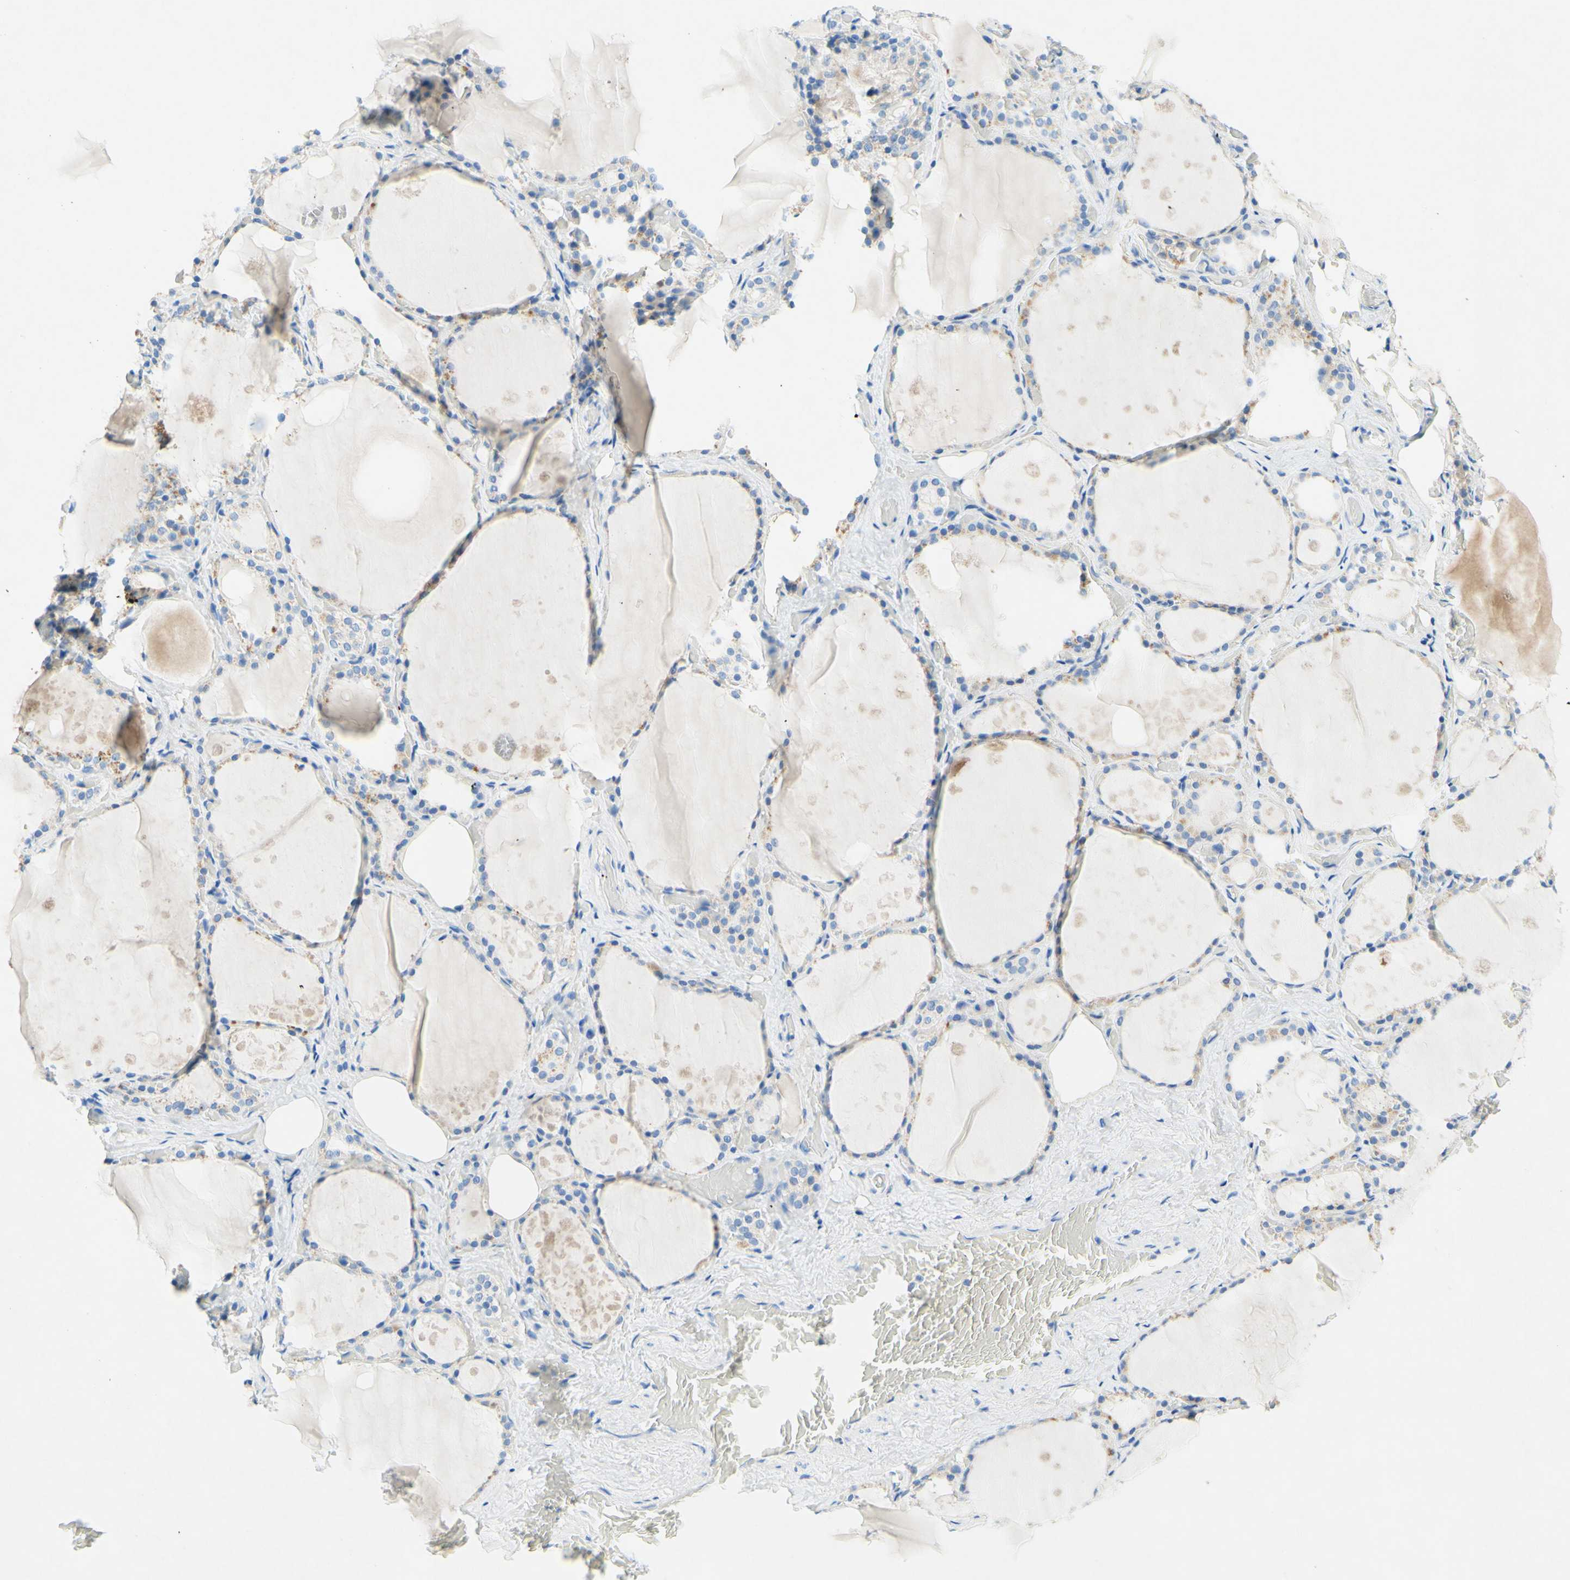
{"staining": {"intensity": "weak", "quantity": ">75%", "location": "cytoplasmic/membranous"}, "tissue": "thyroid gland", "cell_type": "Glandular cells", "image_type": "normal", "snomed": [{"axis": "morphology", "description": "Normal tissue, NOS"}, {"axis": "topography", "description": "Thyroid gland"}], "caption": "The image displays immunohistochemical staining of unremarkable thyroid gland. There is weak cytoplasmic/membranous staining is appreciated in approximately >75% of glandular cells. (IHC, brightfield microscopy, high magnification).", "gene": "SLC46A1", "patient": {"sex": "male", "age": 61}}